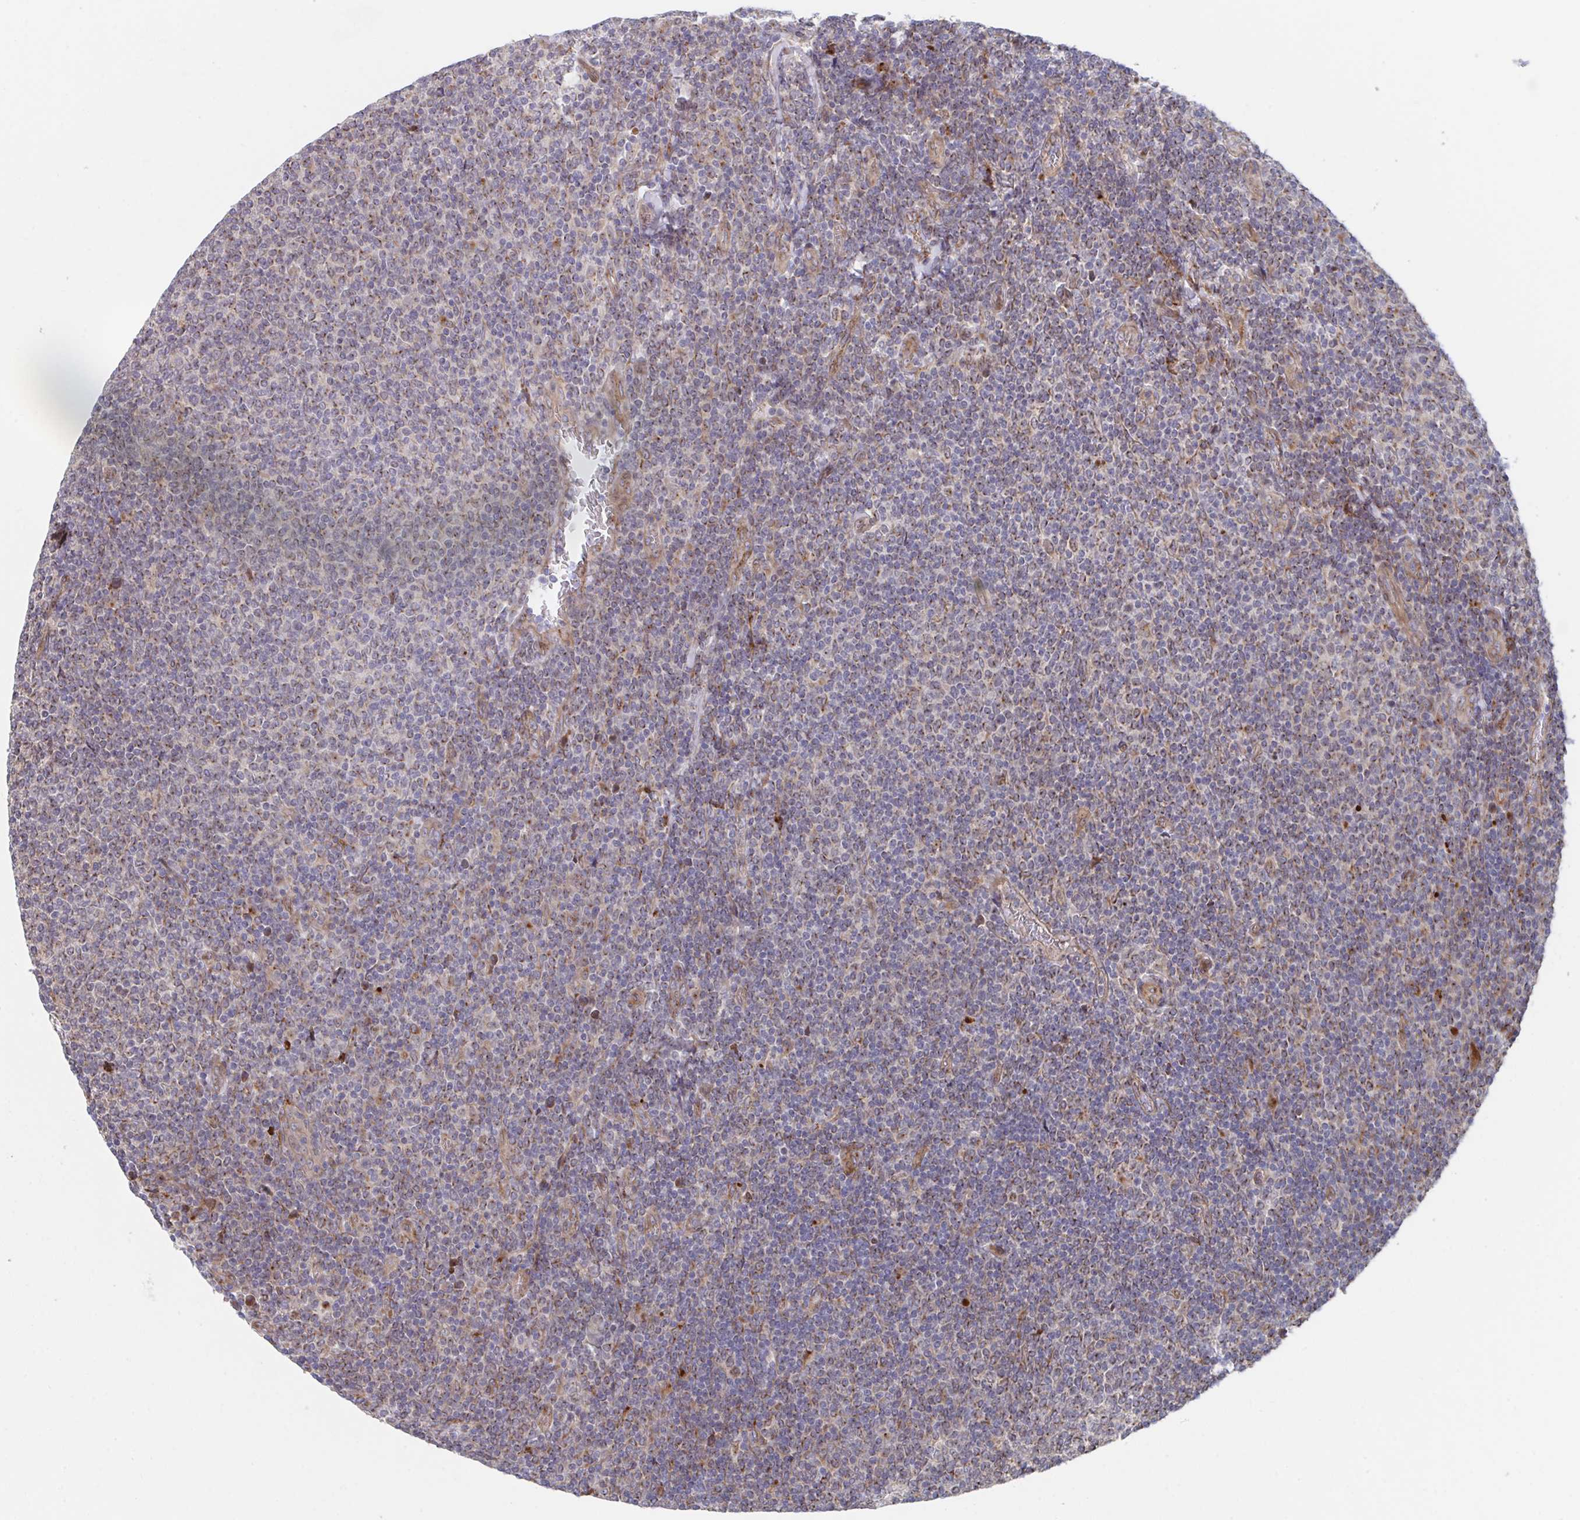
{"staining": {"intensity": "moderate", "quantity": ">75%", "location": "cytoplasmic/membranous"}, "tissue": "lymphoma", "cell_type": "Tumor cells", "image_type": "cancer", "snomed": [{"axis": "morphology", "description": "Malignant lymphoma, non-Hodgkin's type, Low grade"}, {"axis": "topography", "description": "Lymph node"}], "caption": "Malignant lymphoma, non-Hodgkin's type (low-grade) stained for a protein shows moderate cytoplasmic/membranous positivity in tumor cells.", "gene": "FJX1", "patient": {"sex": "male", "age": 52}}